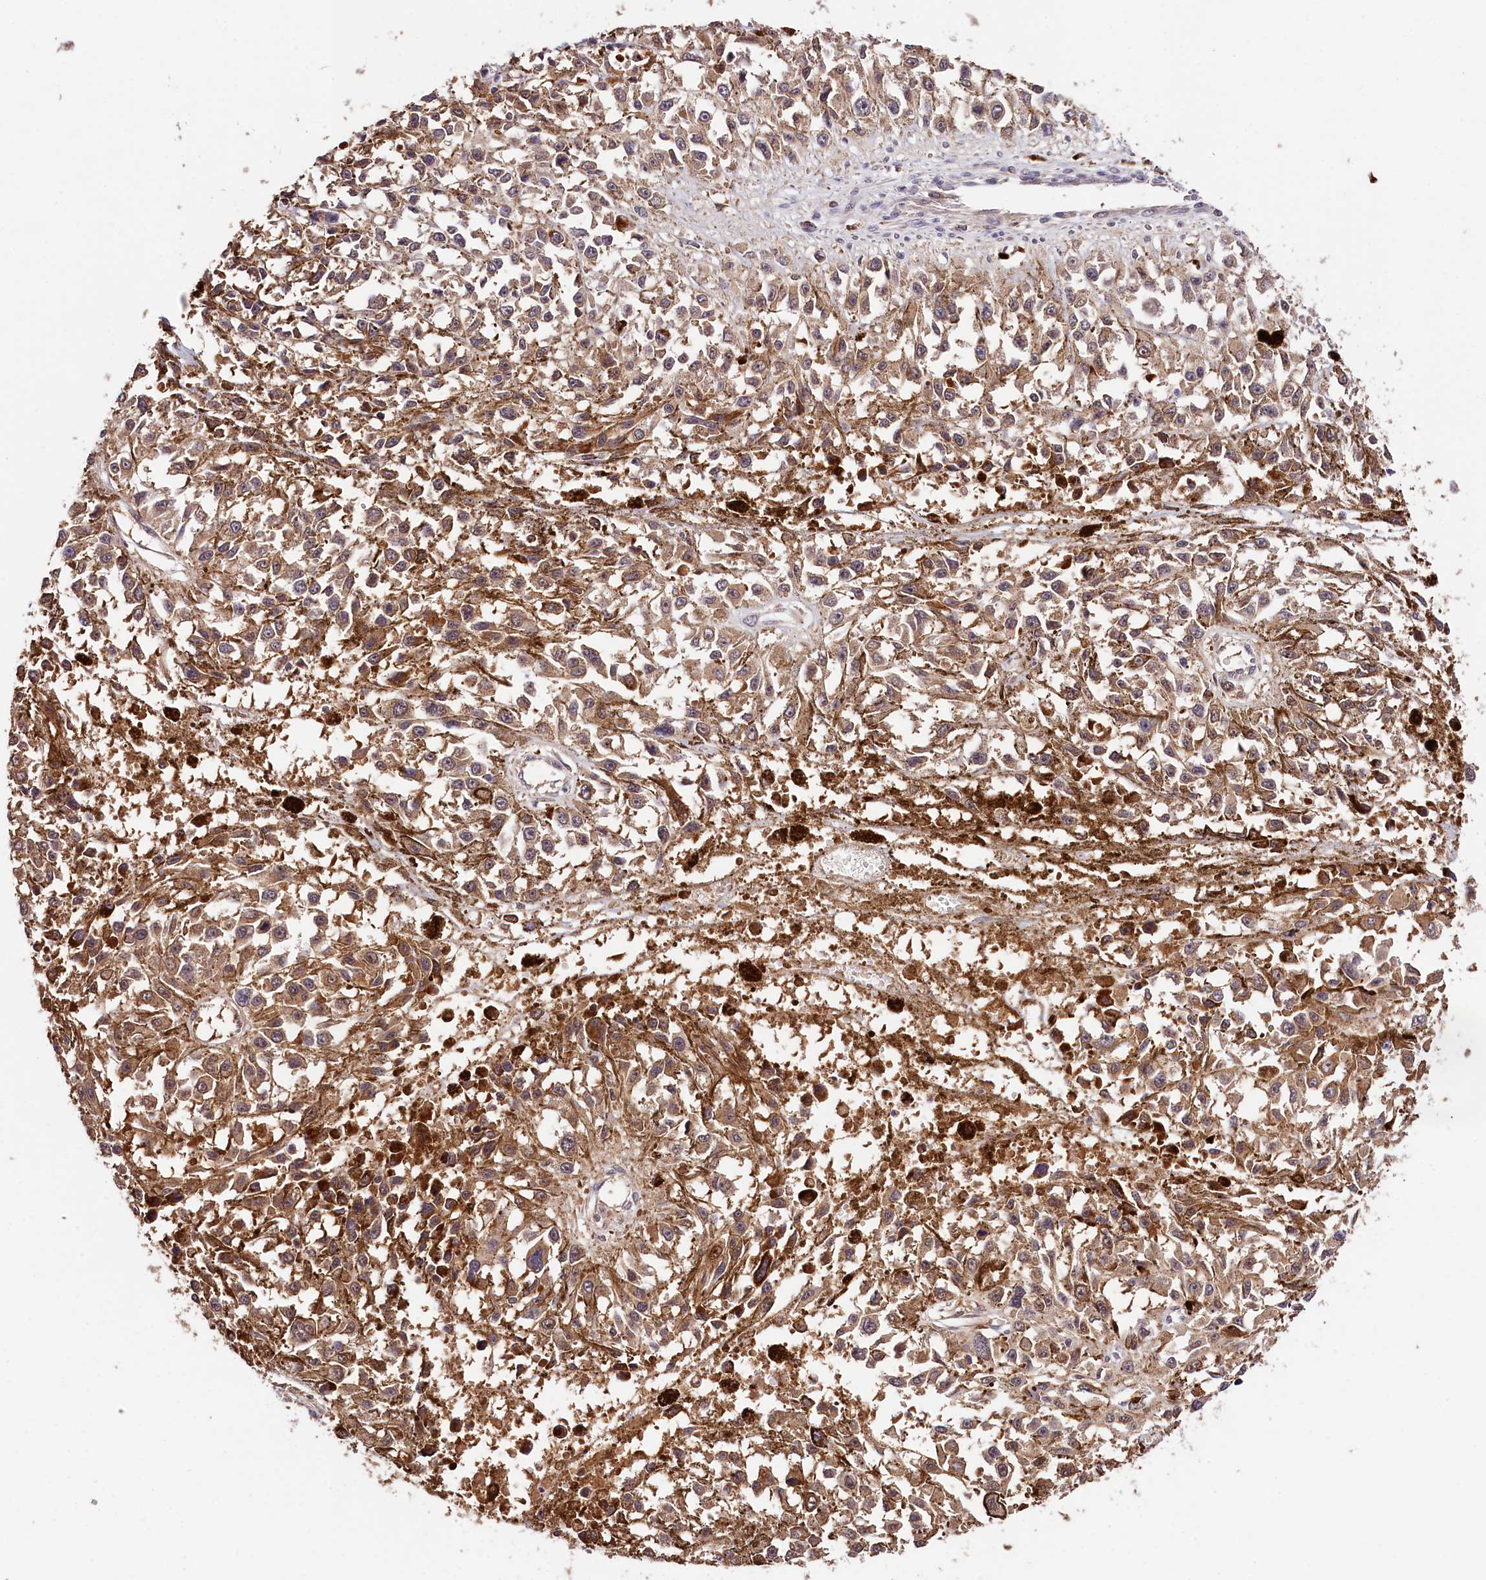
{"staining": {"intensity": "moderate", "quantity": ">75%", "location": "cytoplasmic/membranous"}, "tissue": "melanoma", "cell_type": "Tumor cells", "image_type": "cancer", "snomed": [{"axis": "morphology", "description": "Malignant melanoma, Metastatic site"}, {"axis": "topography", "description": "Lymph node"}], "caption": "Protein expression analysis of human malignant melanoma (metastatic site) reveals moderate cytoplasmic/membranous staining in about >75% of tumor cells.", "gene": "KPTN", "patient": {"sex": "male", "age": 59}}